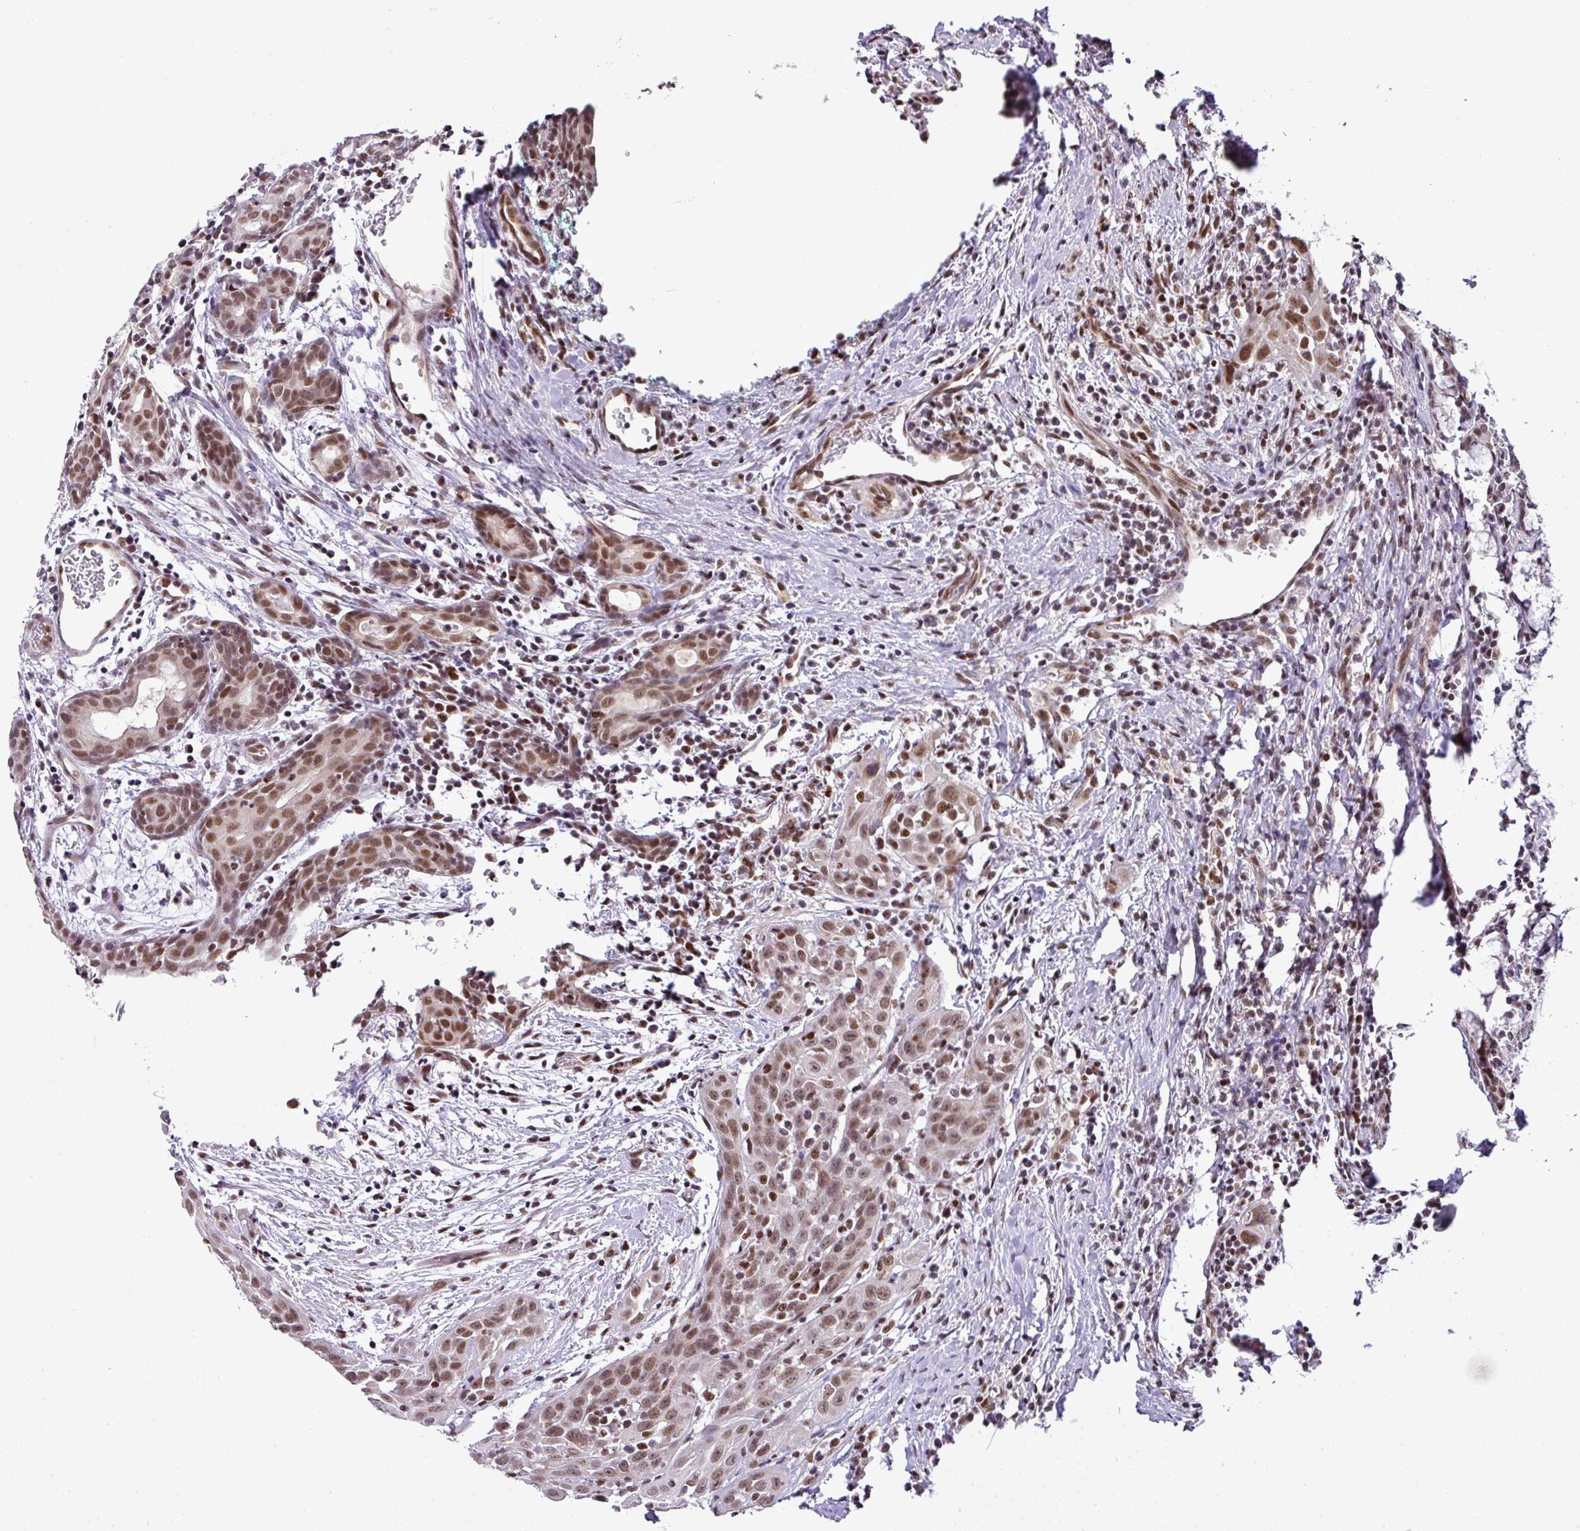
{"staining": {"intensity": "moderate", "quantity": ">75%", "location": "nuclear"}, "tissue": "head and neck cancer", "cell_type": "Tumor cells", "image_type": "cancer", "snomed": [{"axis": "morphology", "description": "Squamous cell carcinoma, NOS"}, {"axis": "topography", "description": "Oral tissue"}, {"axis": "topography", "description": "Head-Neck"}], "caption": "A brown stain highlights moderate nuclear staining of a protein in human squamous cell carcinoma (head and neck) tumor cells.", "gene": "PGAP4", "patient": {"sex": "female", "age": 50}}